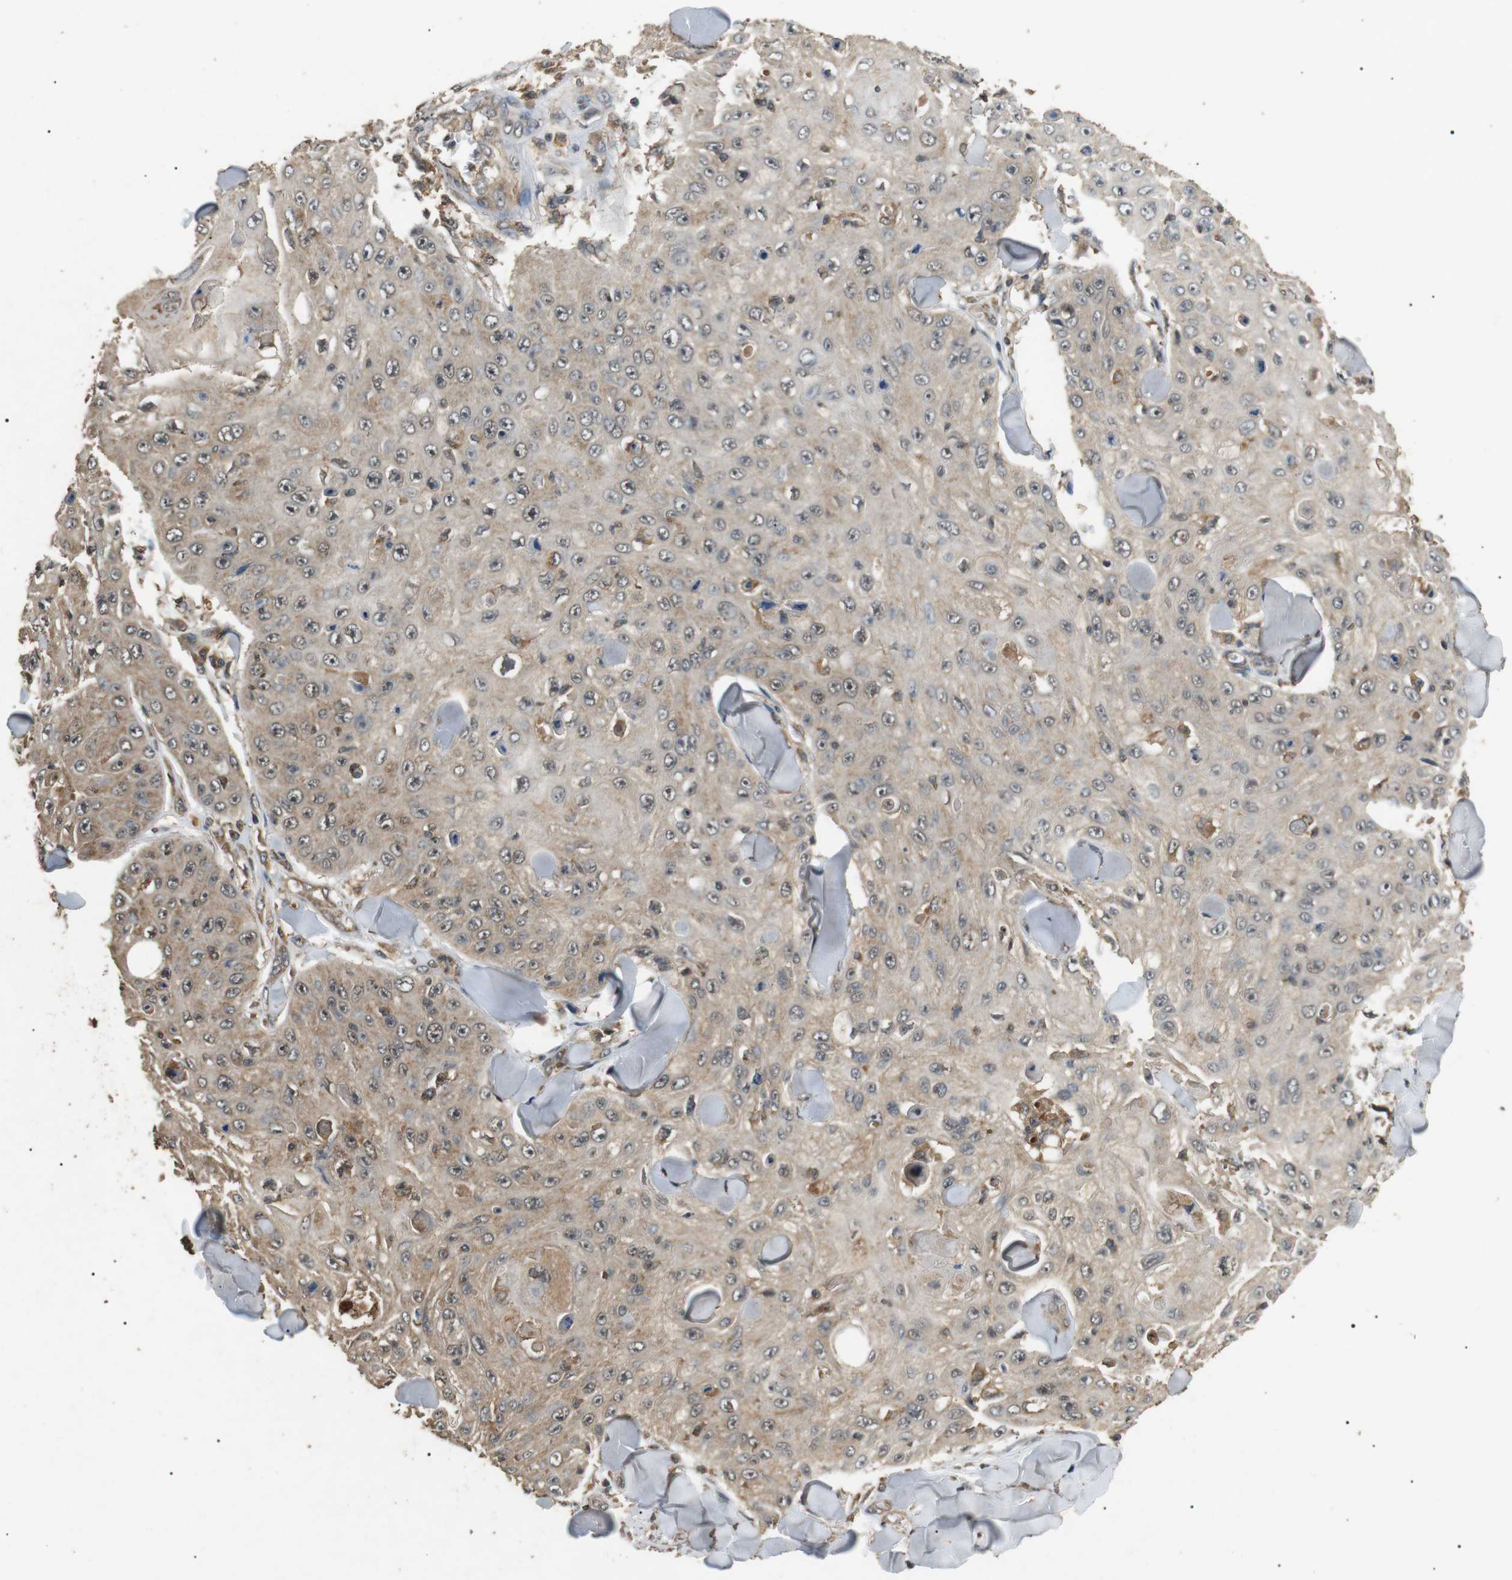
{"staining": {"intensity": "weak", "quantity": ">75%", "location": "cytoplasmic/membranous,nuclear"}, "tissue": "skin cancer", "cell_type": "Tumor cells", "image_type": "cancer", "snomed": [{"axis": "morphology", "description": "Squamous cell carcinoma, NOS"}, {"axis": "topography", "description": "Skin"}], "caption": "IHC (DAB (3,3'-diaminobenzidine)) staining of human squamous cell carcinoma (skin) shows weak cytoplasmic/membranous and nuclear protein staining in about >75% of tumor cells.", "gene": "TBC1D15", "patient": {"sex": "male", "age": 86}}